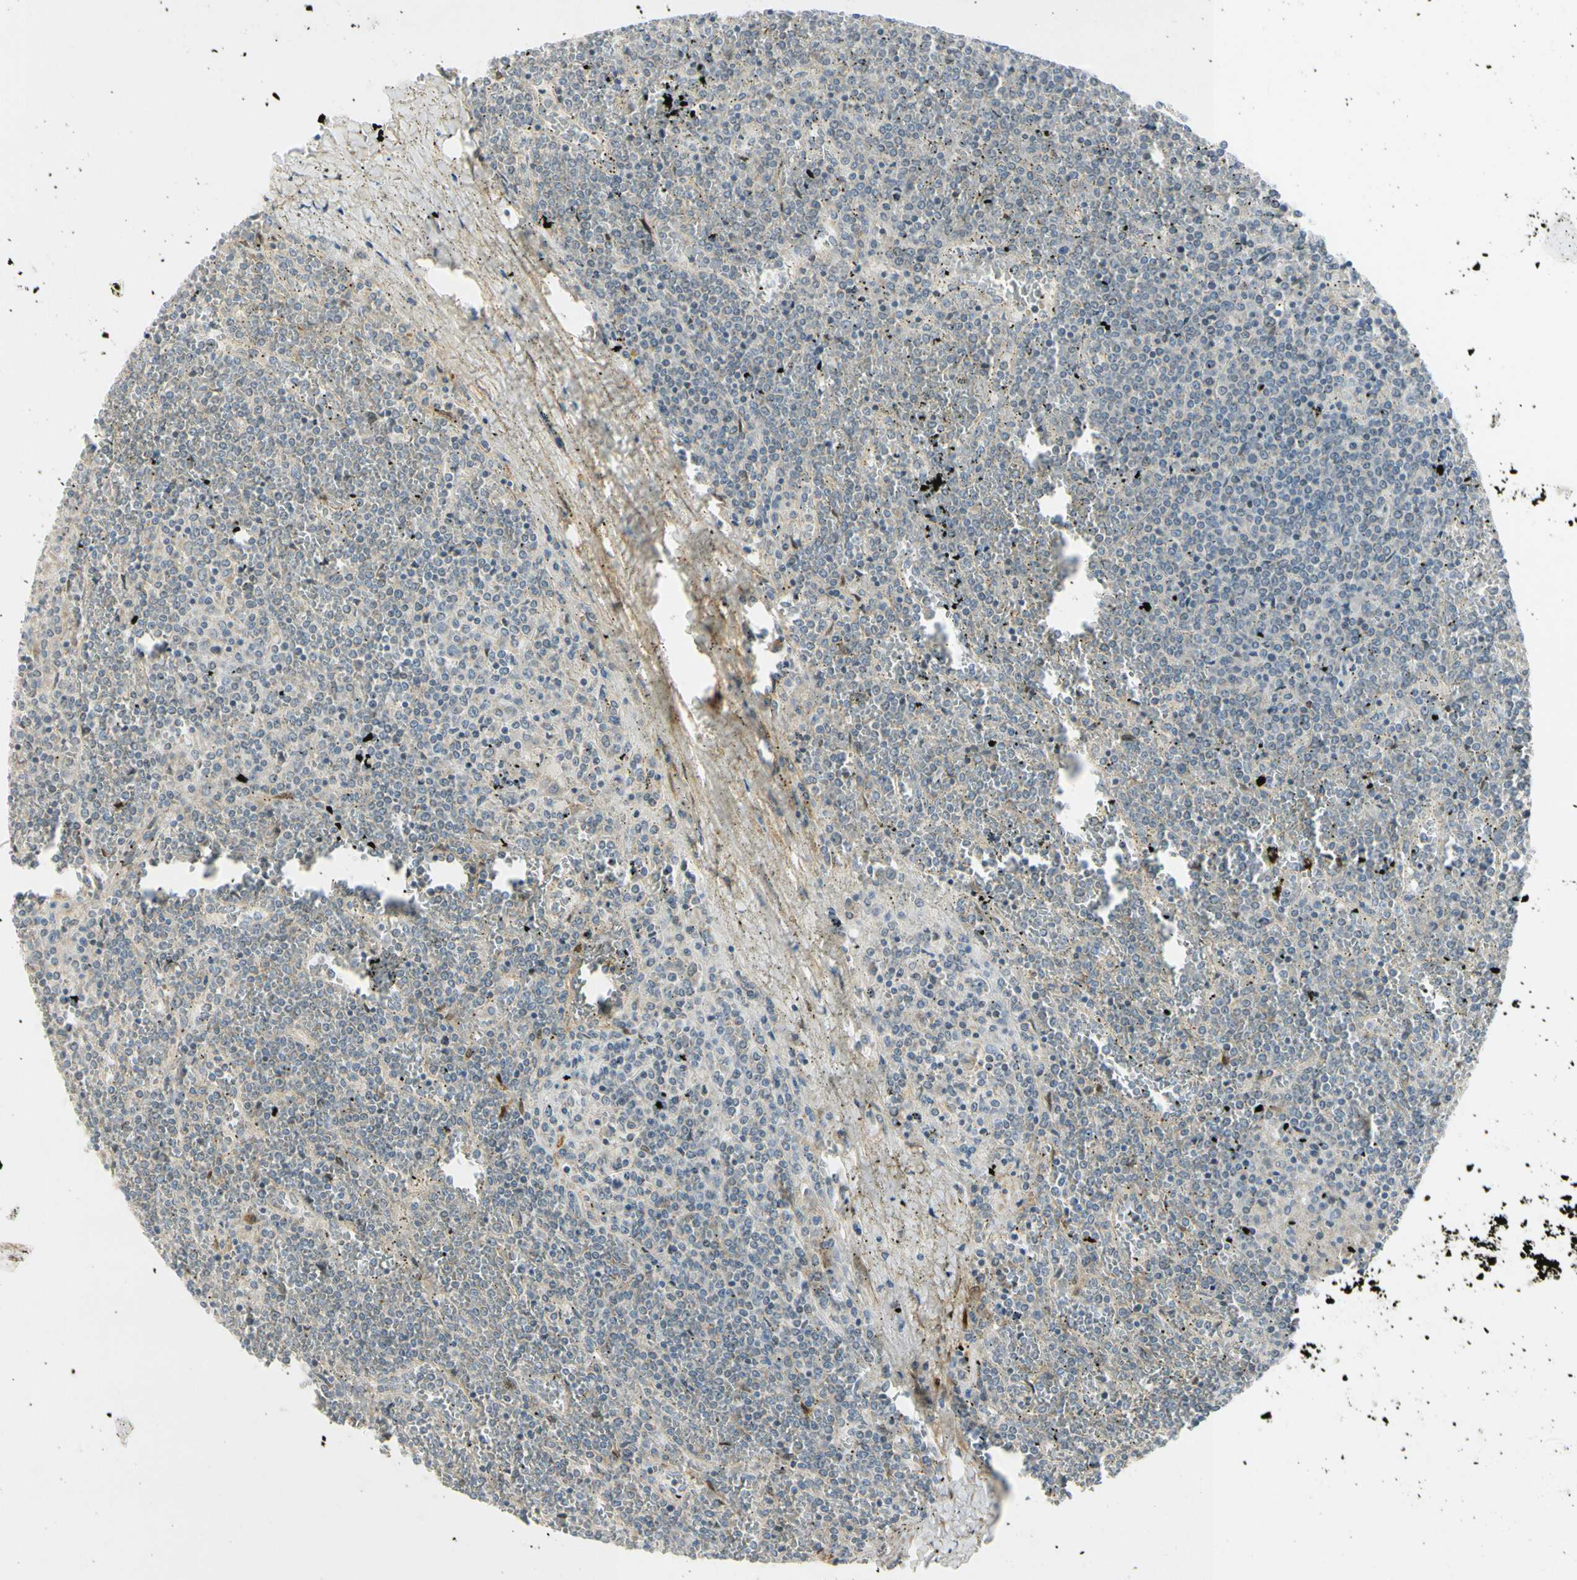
{"staining": {"intensity": "negative", "quantity": "none", "location": "none"}, "tissue": "lymphoma", "cell_type": "Tumor cells", "image_type": "cancer", "snomed": [{"axis": "morphology", "description": "Malignant lymphoma, non-Hodgkin's type, Low grade"}, {"axis": "topography", "description": "Spleen"}], "caption": "IHC photomicrograph of neoplastic tissue: malignant lymphoma, non-Hodgkin's type (low-grade) stained with DAB reveals no significant protein expression in tumor cells.", "gene": "FHL2", "patient": {"sex": "female", "age": 19}}